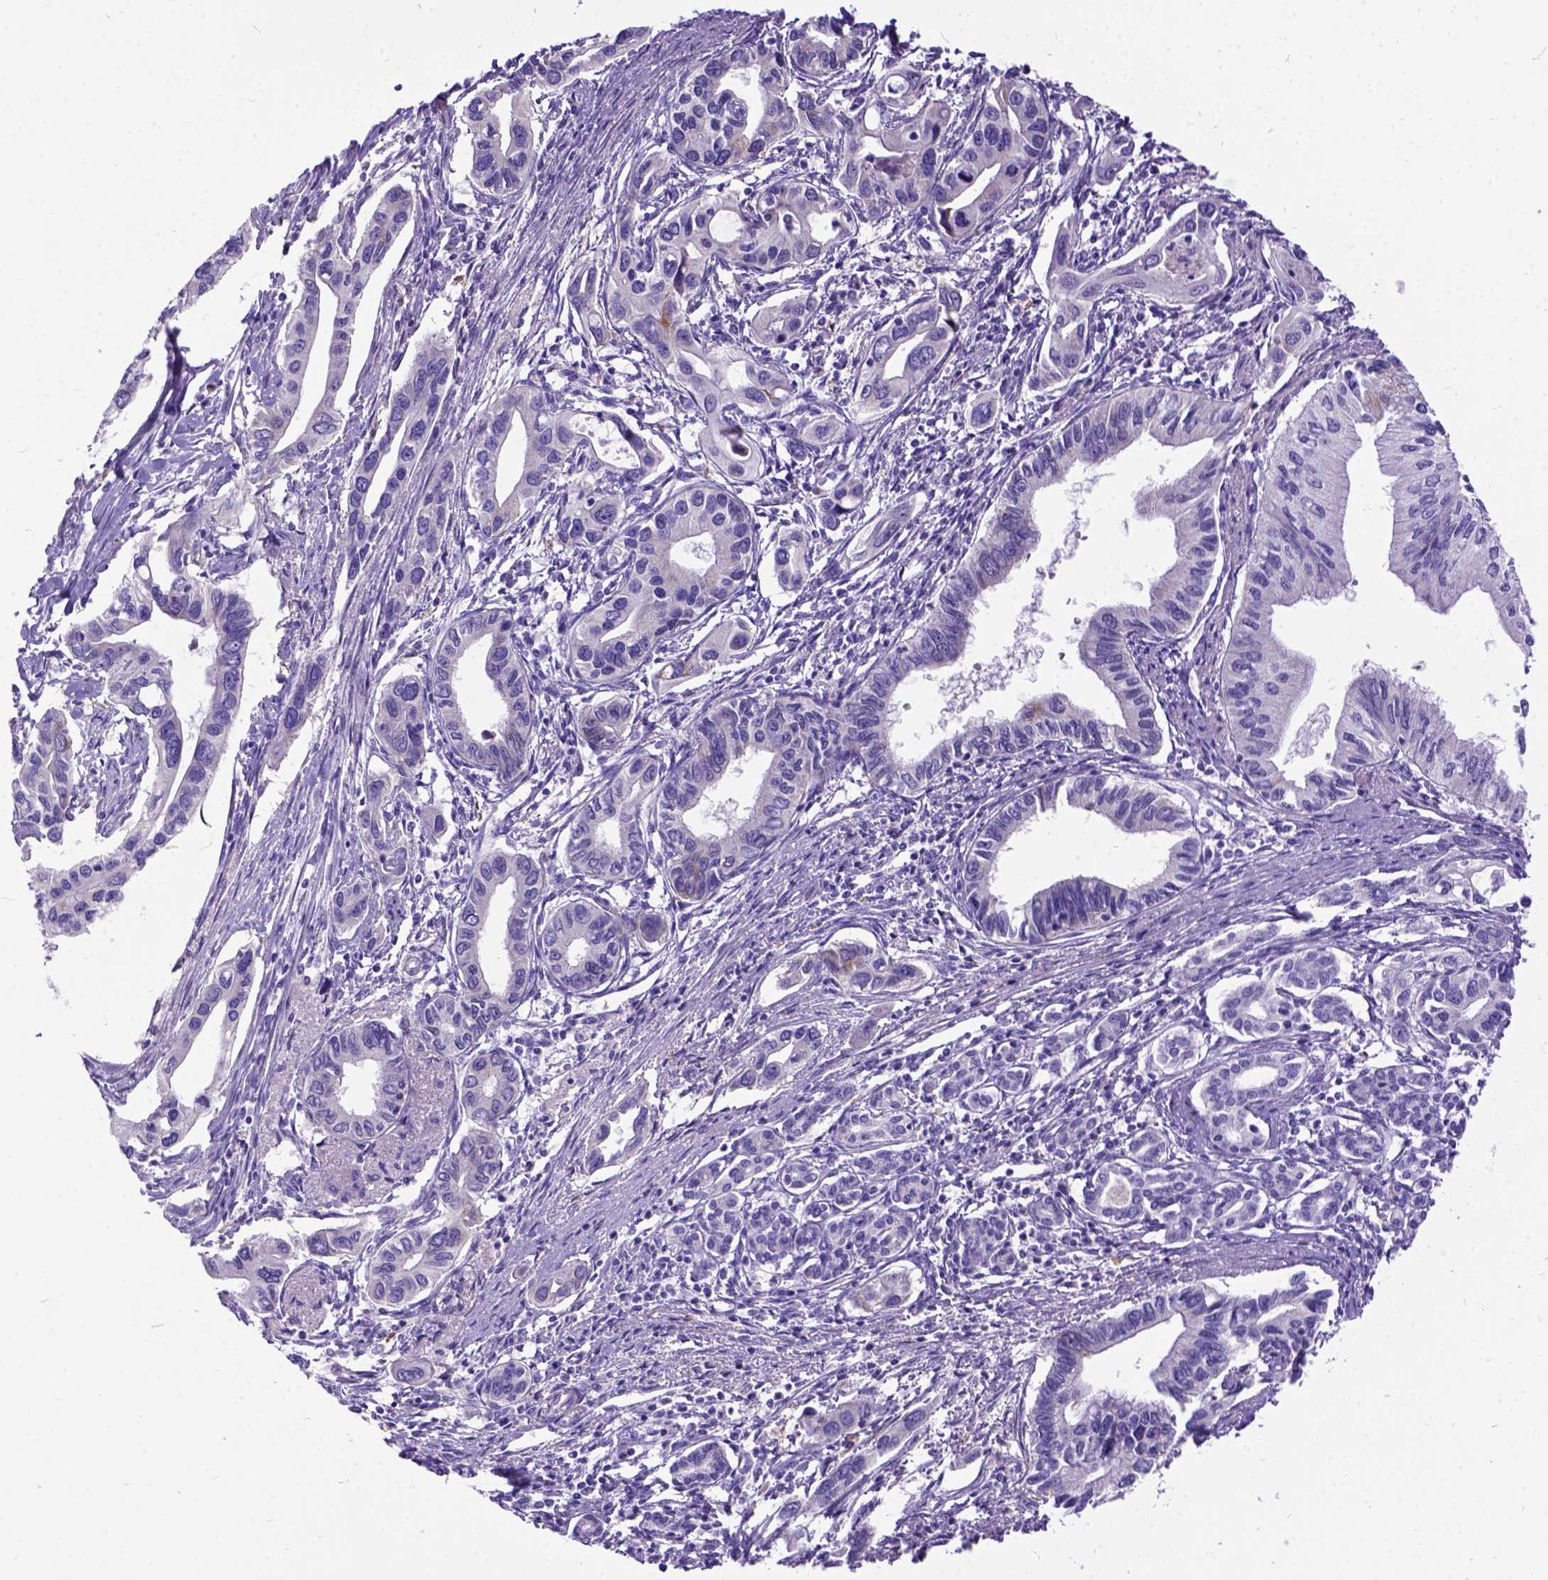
{"staining": {"intensity": "negative", "quantity": "none", "location": "none"}, "tissue": "pancreatic cancer", "cell_type": "Tumor cells", "image_type": "cancer", "snomed": [{"axis": "morphology", "description": "Adenocarcinoma, NOS"}, {"axis": "topography", "description": "Pancreas"}], "caption": "Adenocarcinoma (pancreatic) was stained to show a protein in brown. There is no significant expression in tumor cells.", "gene": "CFAP54", "patient": {"sex": "male", "age": 60}}